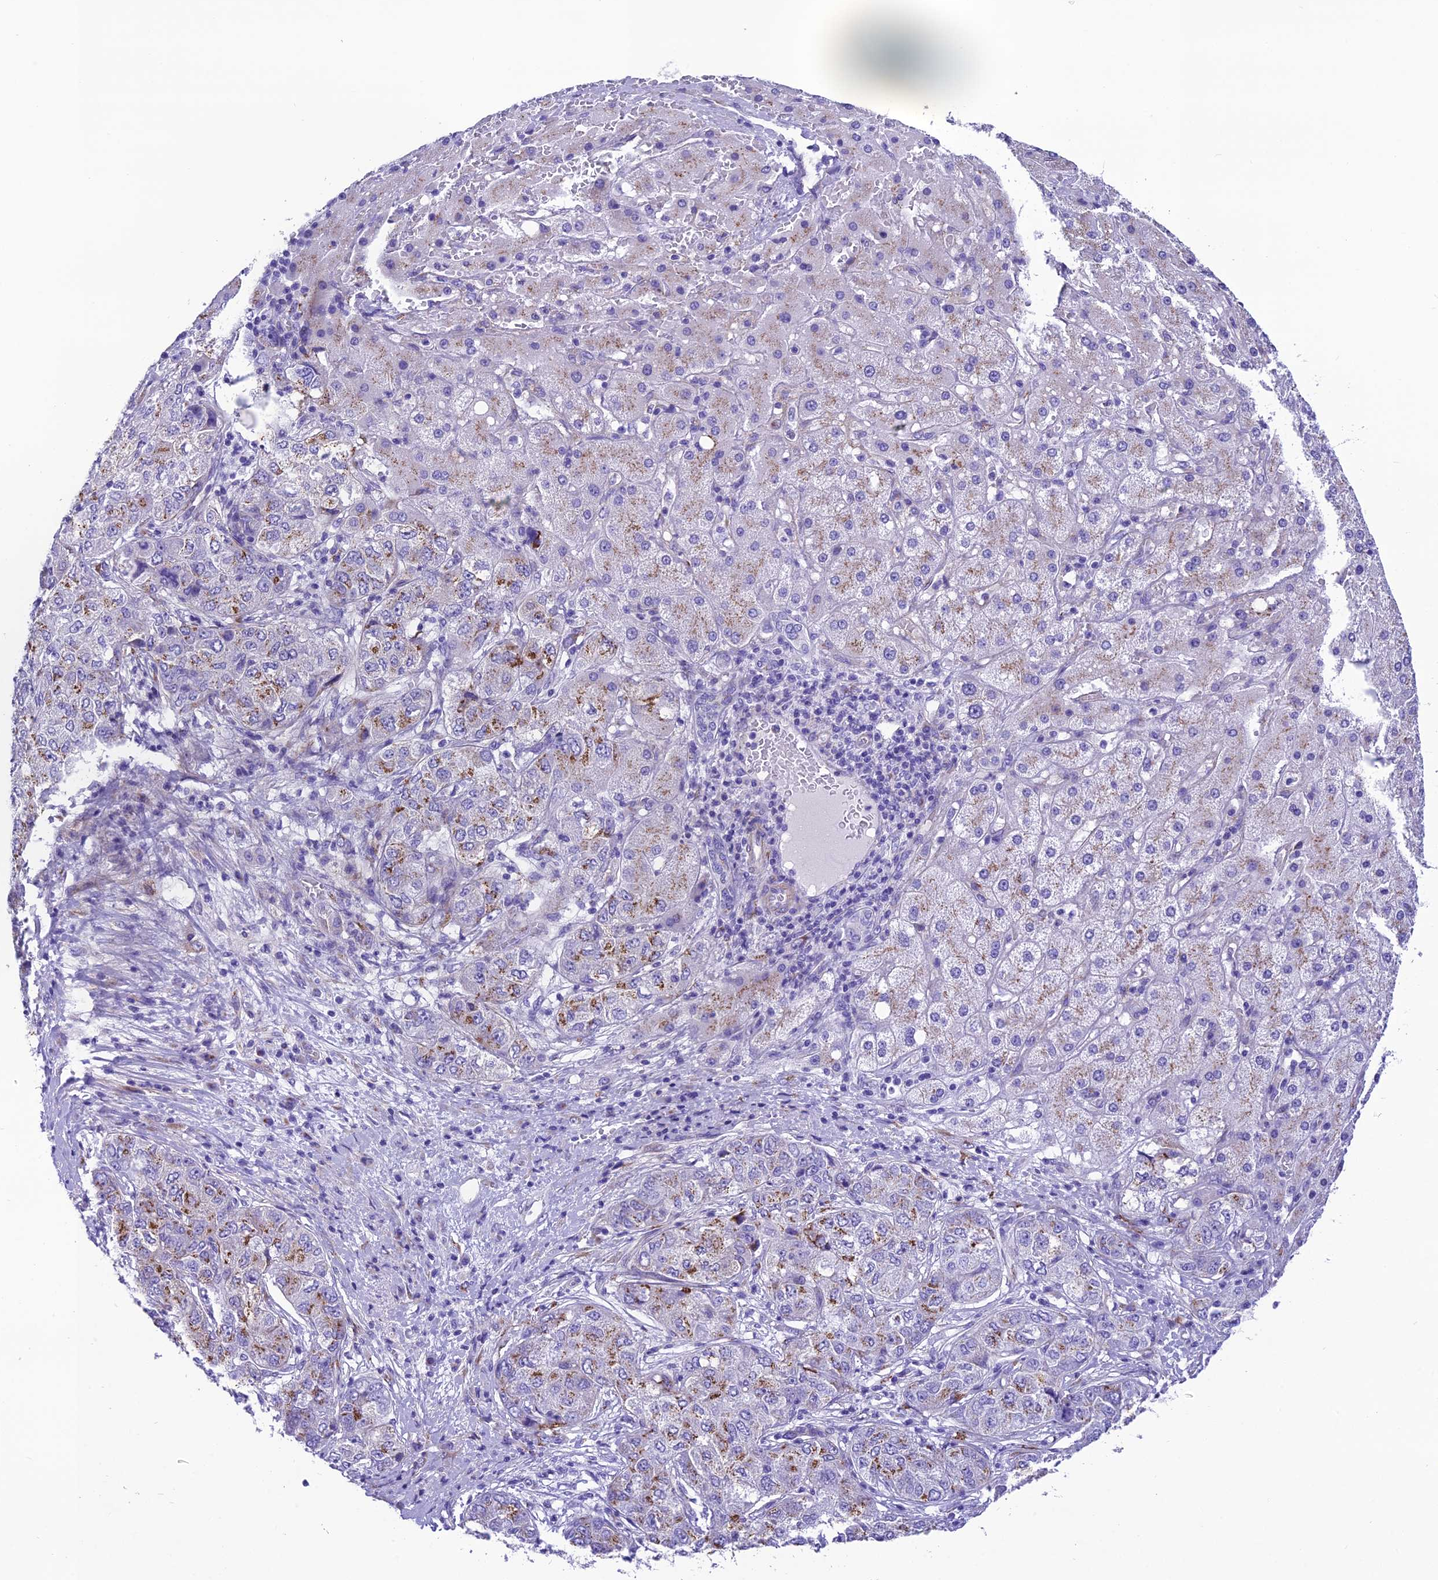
{"staining": {"intensity": "moderate", "quantity": "25%-75%", "location": "cytoplasmic/membranous"}, "tissue": "liver cancer", "cell_type": "Tumor cells", "image_type": "cancer", "snomed": [{"axis": "morphology", "description": "Carcinoma, Hepatocellular, NOS"}, {"axis": "topography", "description": "Liver"}], "caption": "This image reveals immunohistochemistry staining of human hepatocellular carcinoma (liver), with medium moderate cytoplasmic/membranous expression in about 25%-75% of tumor cells.", "gene": "GFRA1", "patient": {"sex": "male", "age": 80}}